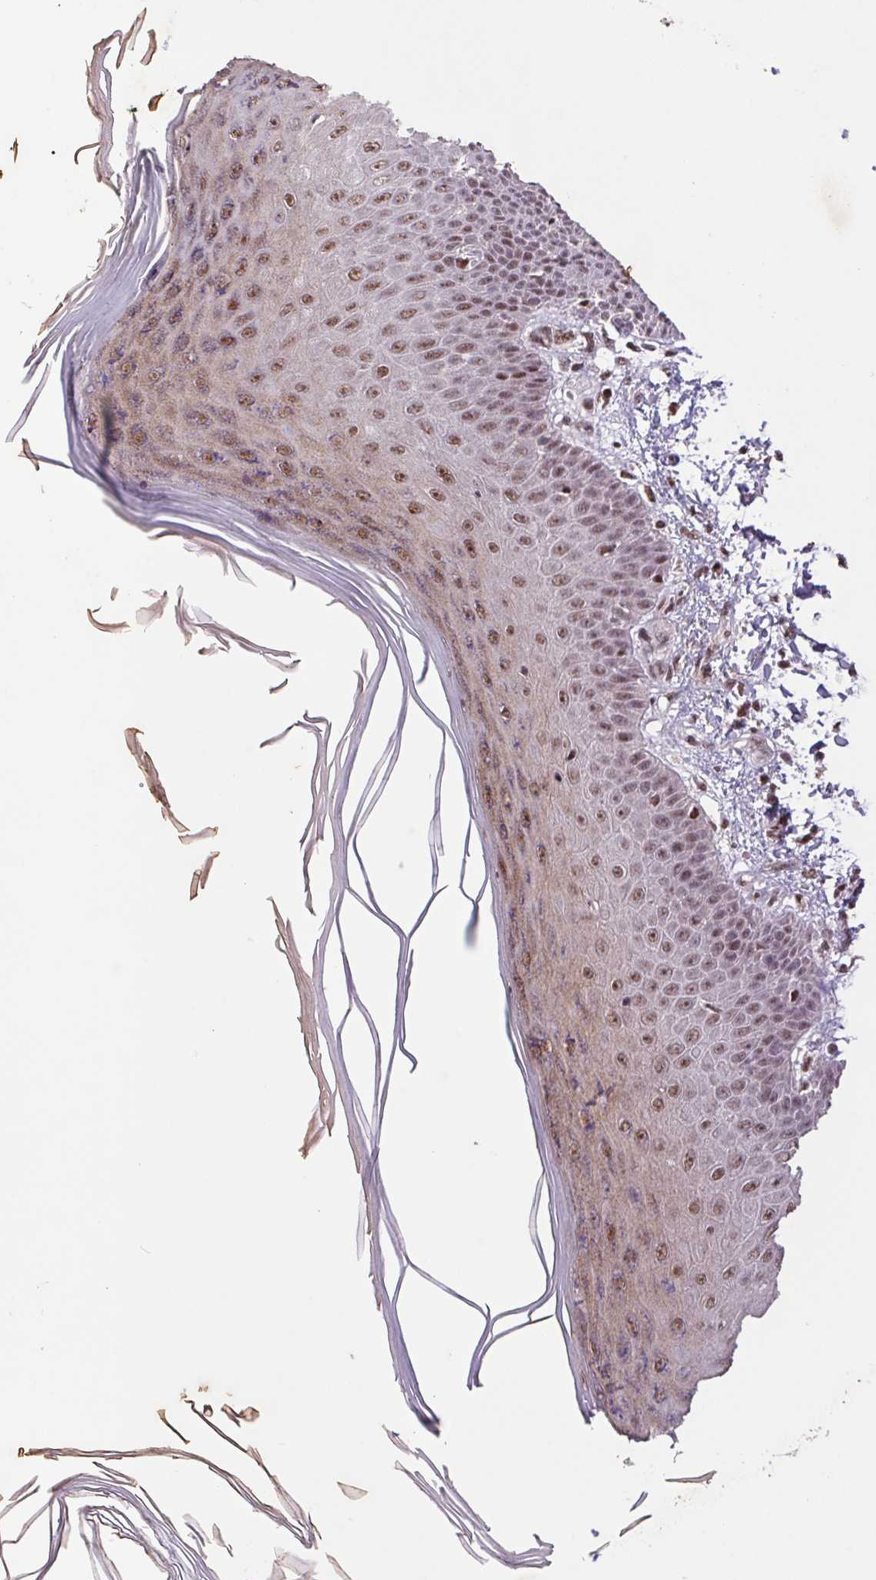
{"staining": {"intensity": "strong", "quantity": ">75%", "location": "nuclear"}, "tissue": "skin", "cell_type": "Fibroblasts", "image_type": "normal", "snomed": [{"axis": "morphology", "description": "Normal tissue, NOS"}, {"axis": "topography", "description": "Skin"}], "caption": "DAB (3,3'-diaminobenzidine) immunohistochemical staining of benign skin displays strong nuclear protein positivity in about >75% of fibroblasts.", "gene": "LDLRAD4", "patient": {"sex": "female", "age": 62}}